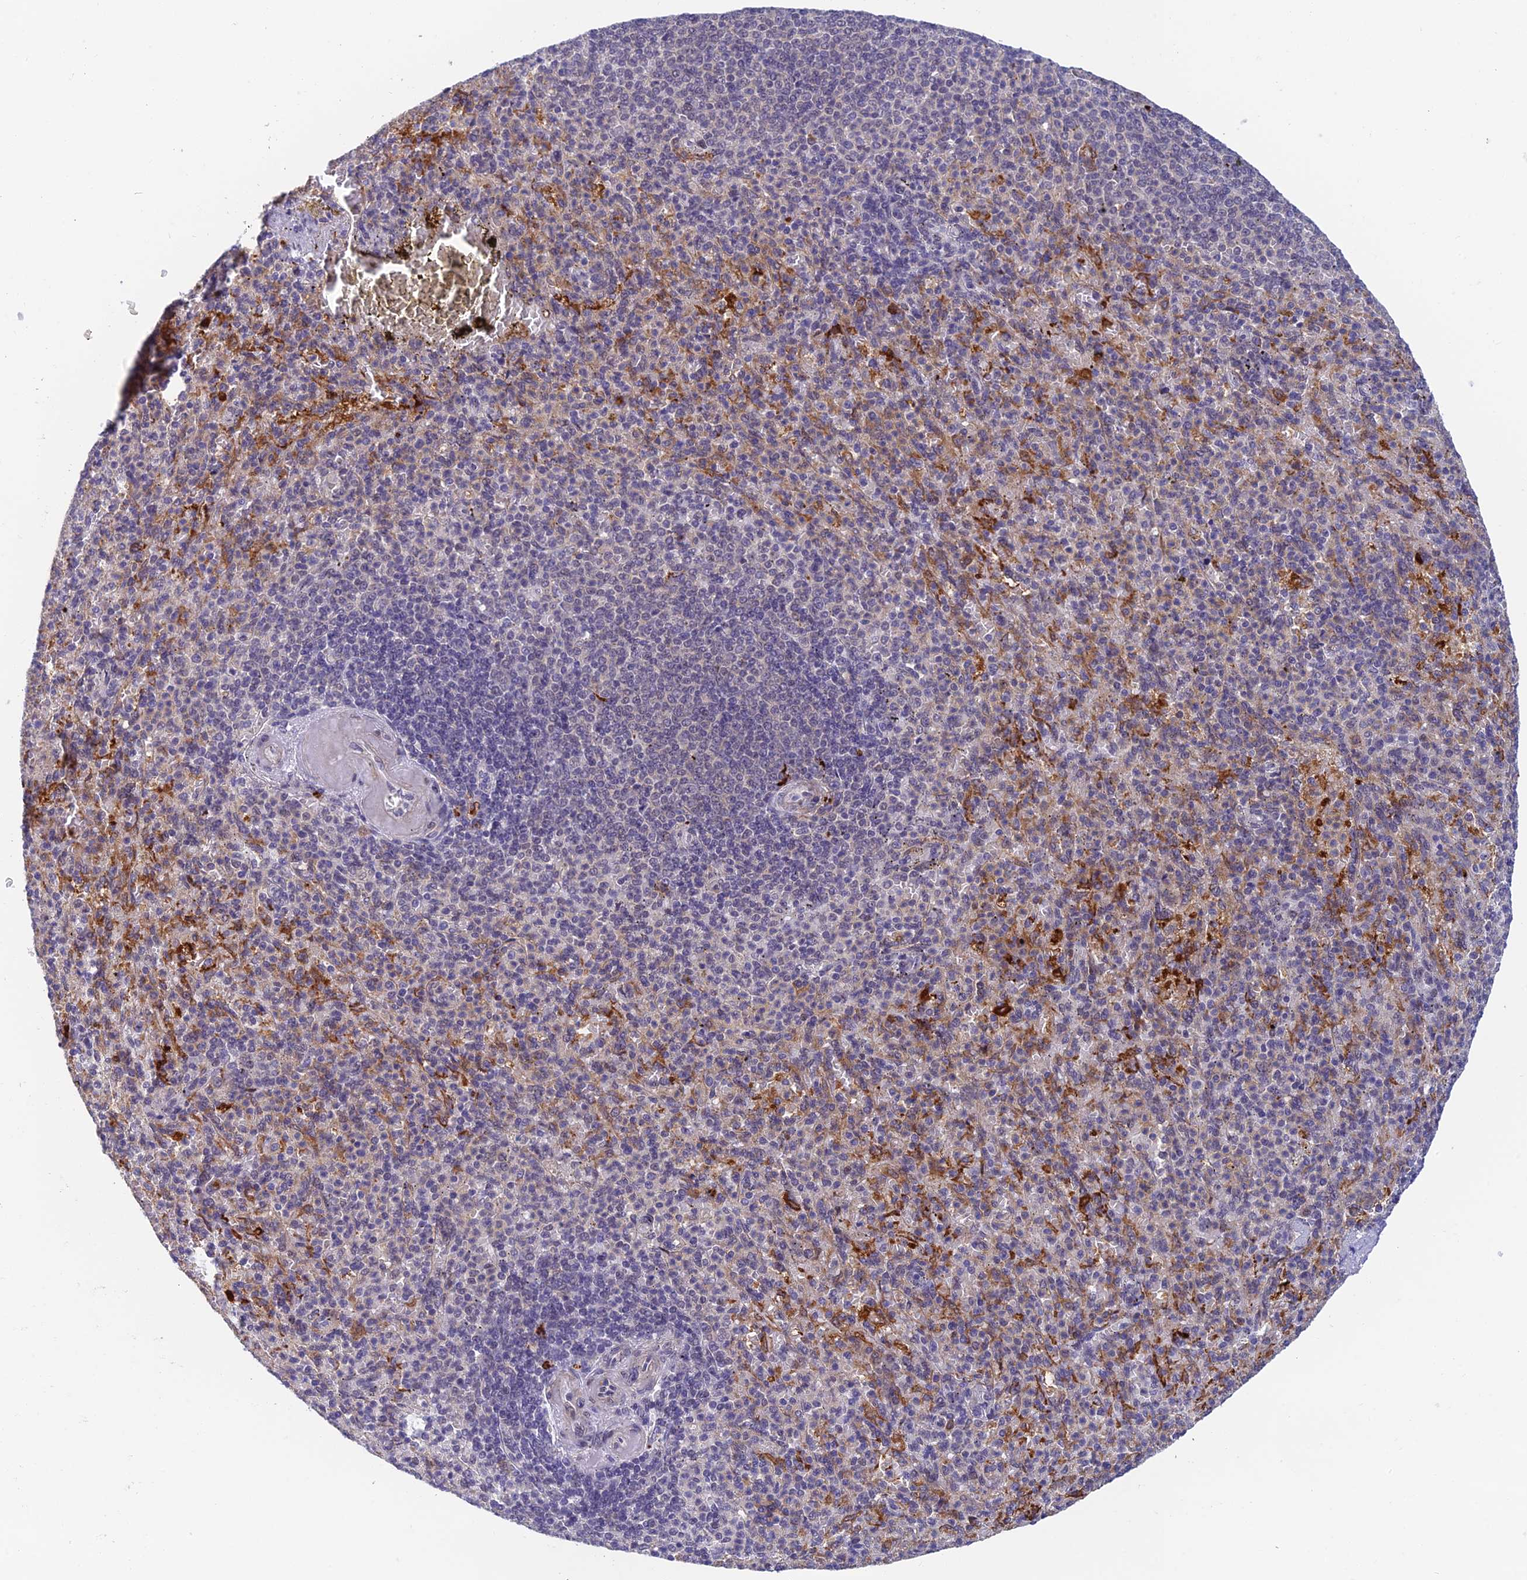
{"staining": {"intensity": "negative", "quantity": "none", "location": "none"}, "tissue": "spleen", "cell_type": "Cells in red pulp", "image_type": "normal", "snomed": [{"axis": "morphology", "description": "Normal tissue, NOS"}, {"axis": "topography", "description": "Spleen"}], "caption": "IHC photomicrograph of unremarkable spleen stained for a protein (brown), which displays no positivity in cells in red pulp.", "gene": "NSMCE1", "patient": {"sex": "female", "age": 74}}